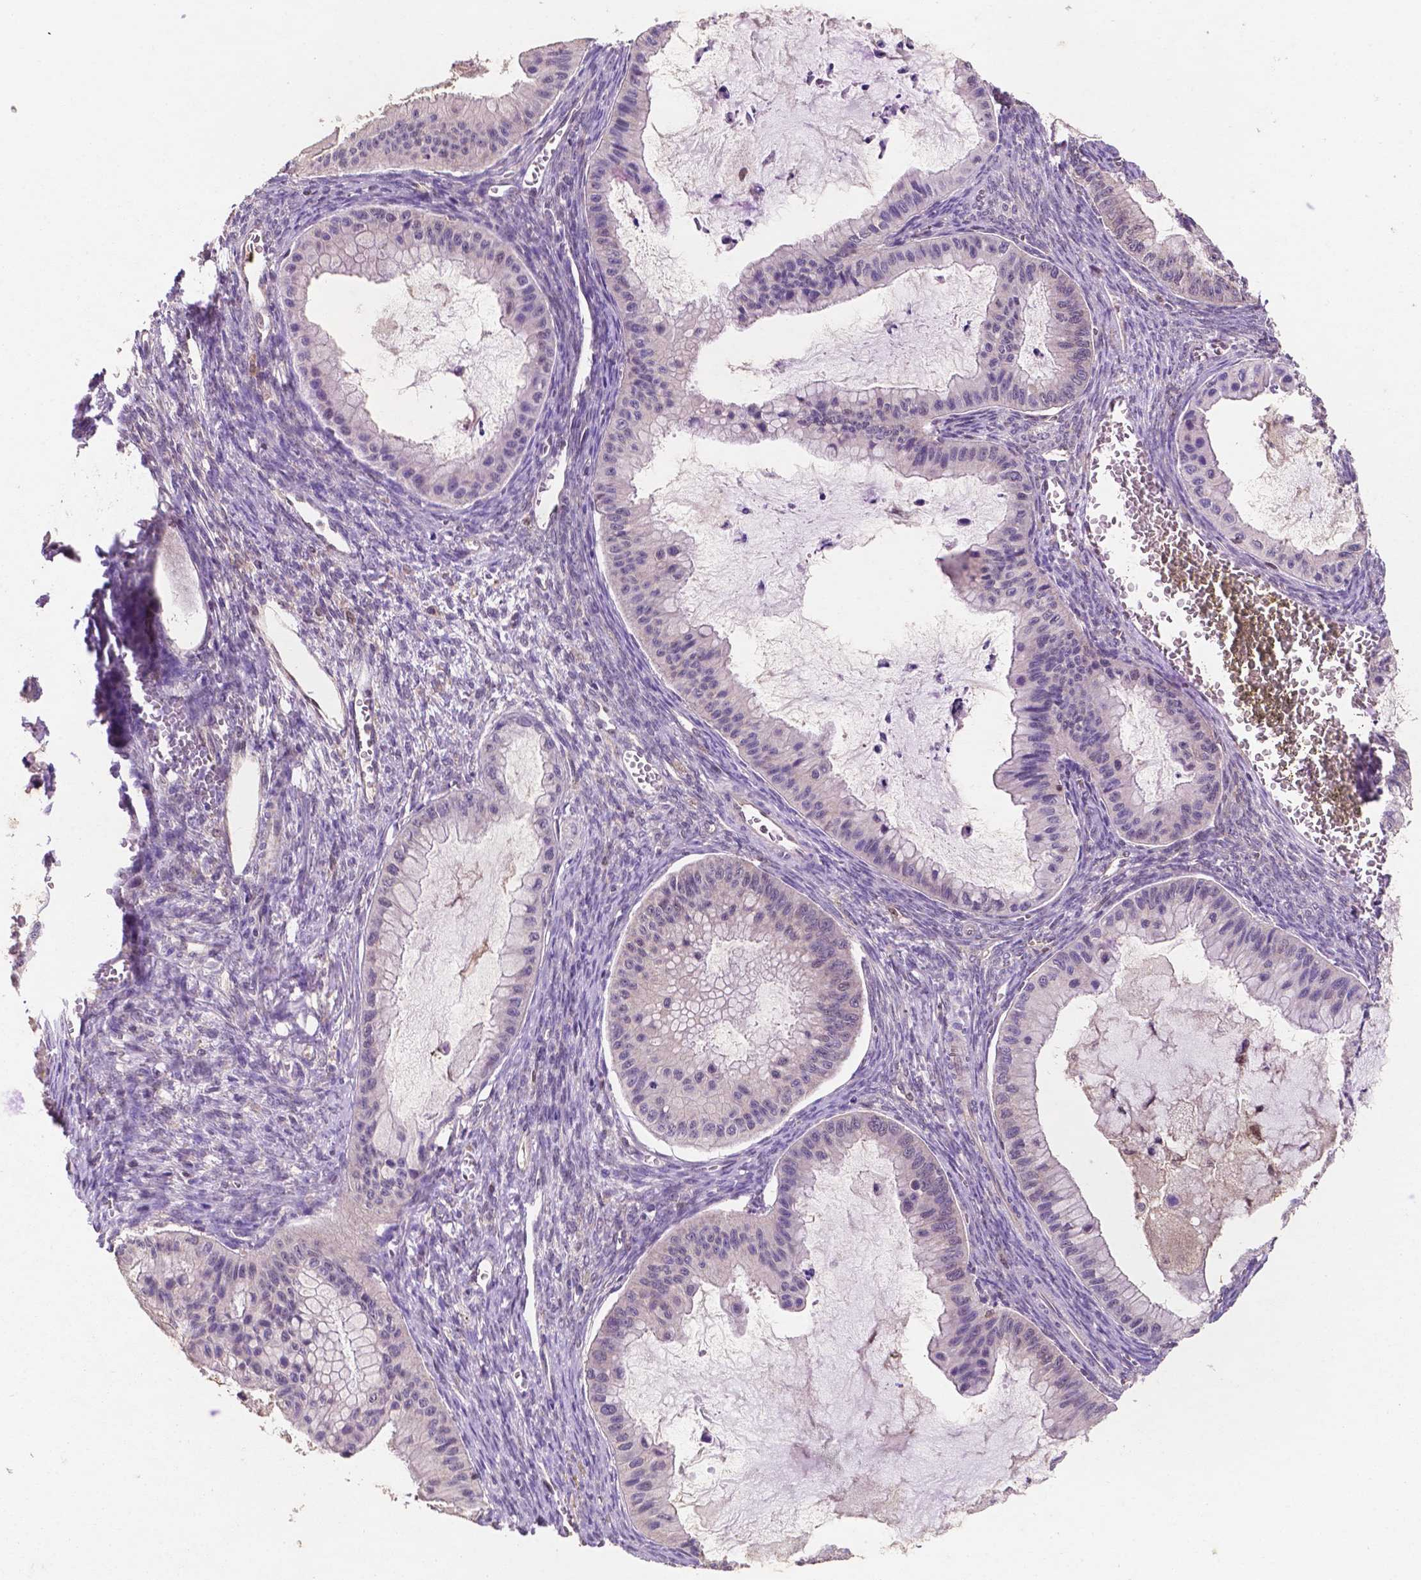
{"staining": {"intensity": "negative", "quantity": "none", "location": "none"}, "tissue": "ovarian cancer", "cell_type": "Tumor cells", "image_type": "cancer", "snomed": [{"axis": "morphology", "description": "Cystadenocarcinoma, mucinous, NOS"}, {"axis": "topography", "description": "Ovary"}], "caption": "Ovarian cancer was stained to show a protein in brown. There is no significant positivity in tumor cells. (DAB (3,3'-diaminobenzidine) immunohistochemistry (IHC) with hematoxylin counter stain).", "gene": "UBE2L6", "patient": {"sex": "female", "age": 72}}